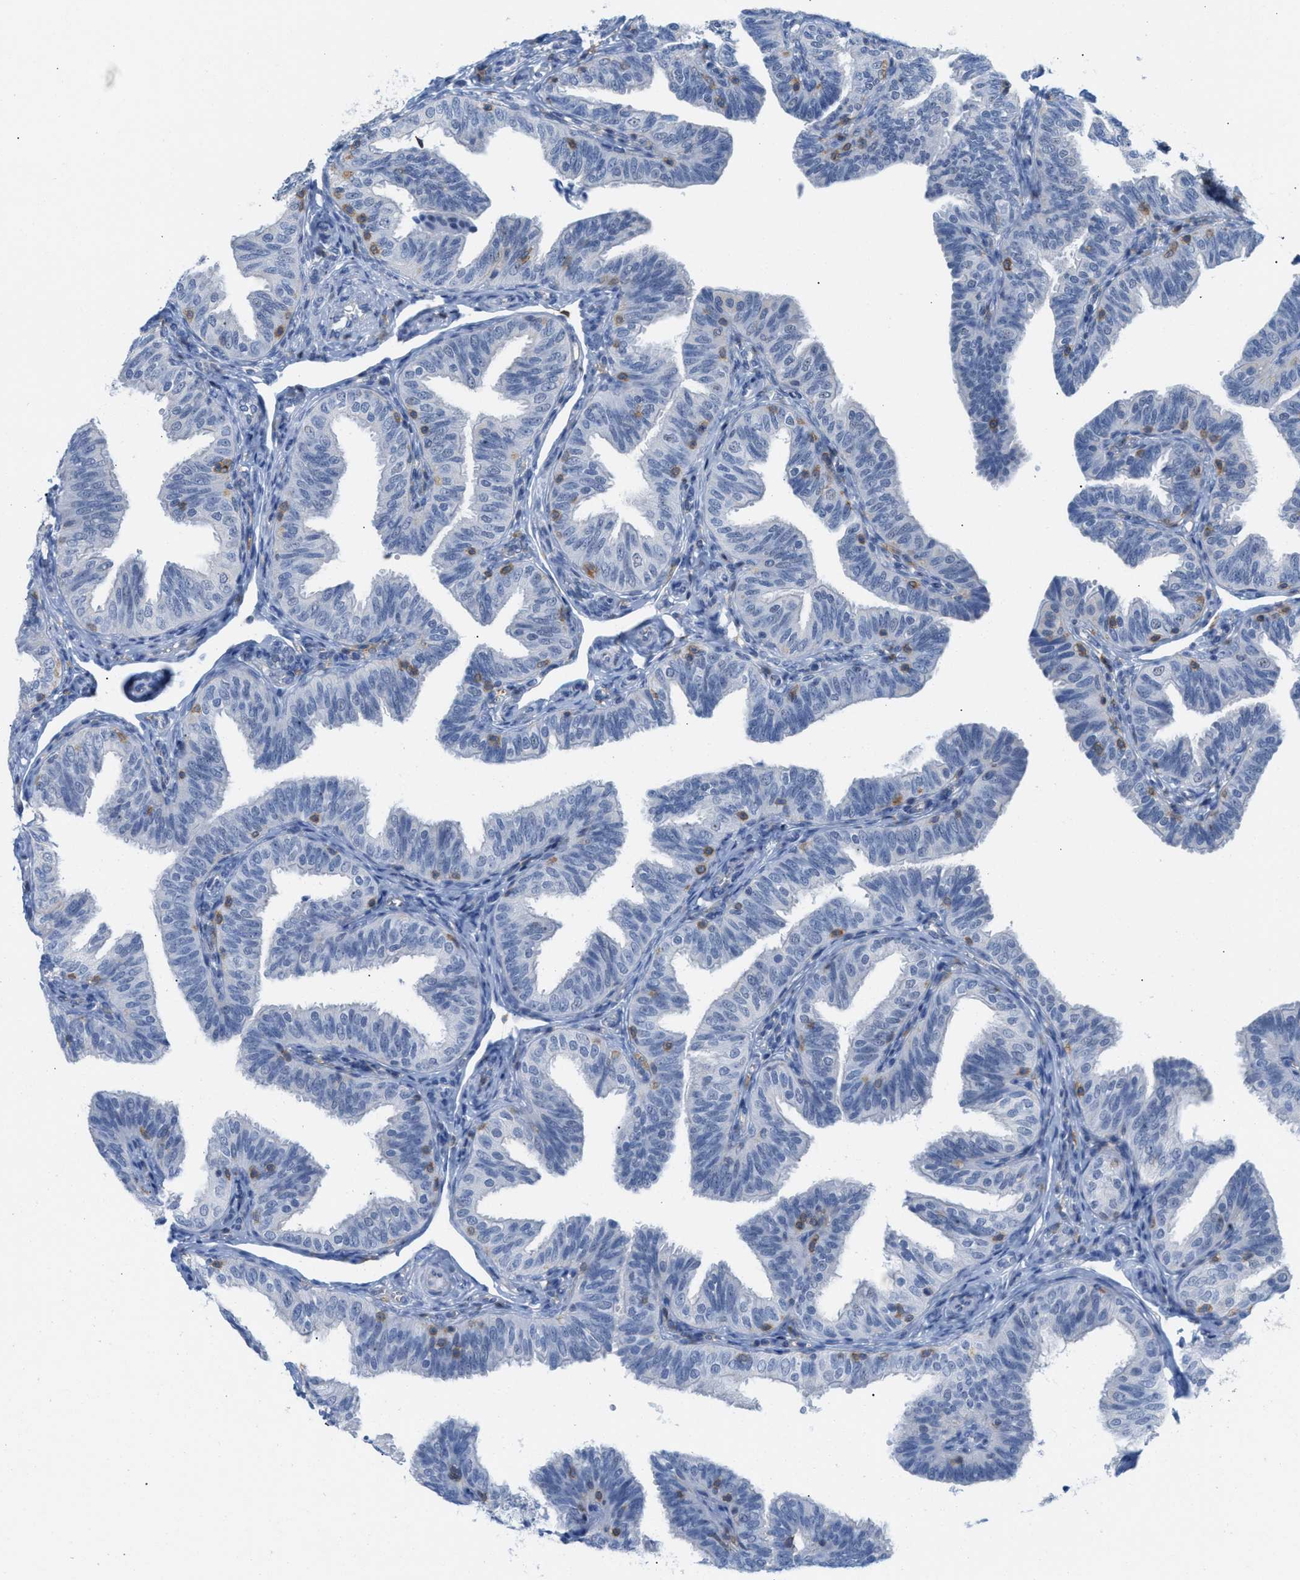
{"staining": {"intensity": "negative", "quantity": "none", "location": "none"}, "tissue": "fallopian tube", "cell_type": "Glandular cells", "image_type": "normal", "snomed": [{"axis": "morphology", "description": "Normal tissue, NOS"}, {"axis": "topography", "description": "Fallopian tube"}], "caption": "Immunohistochemistry (IHC) micrograph of benign fallopian tube: fallopian tube stained with DAB (3,3'-diaminobenzidine) exhibits no significant protein staining in glandular cells.", "gene": "IL16", "patient": {"sex": "female", "age": 35}}